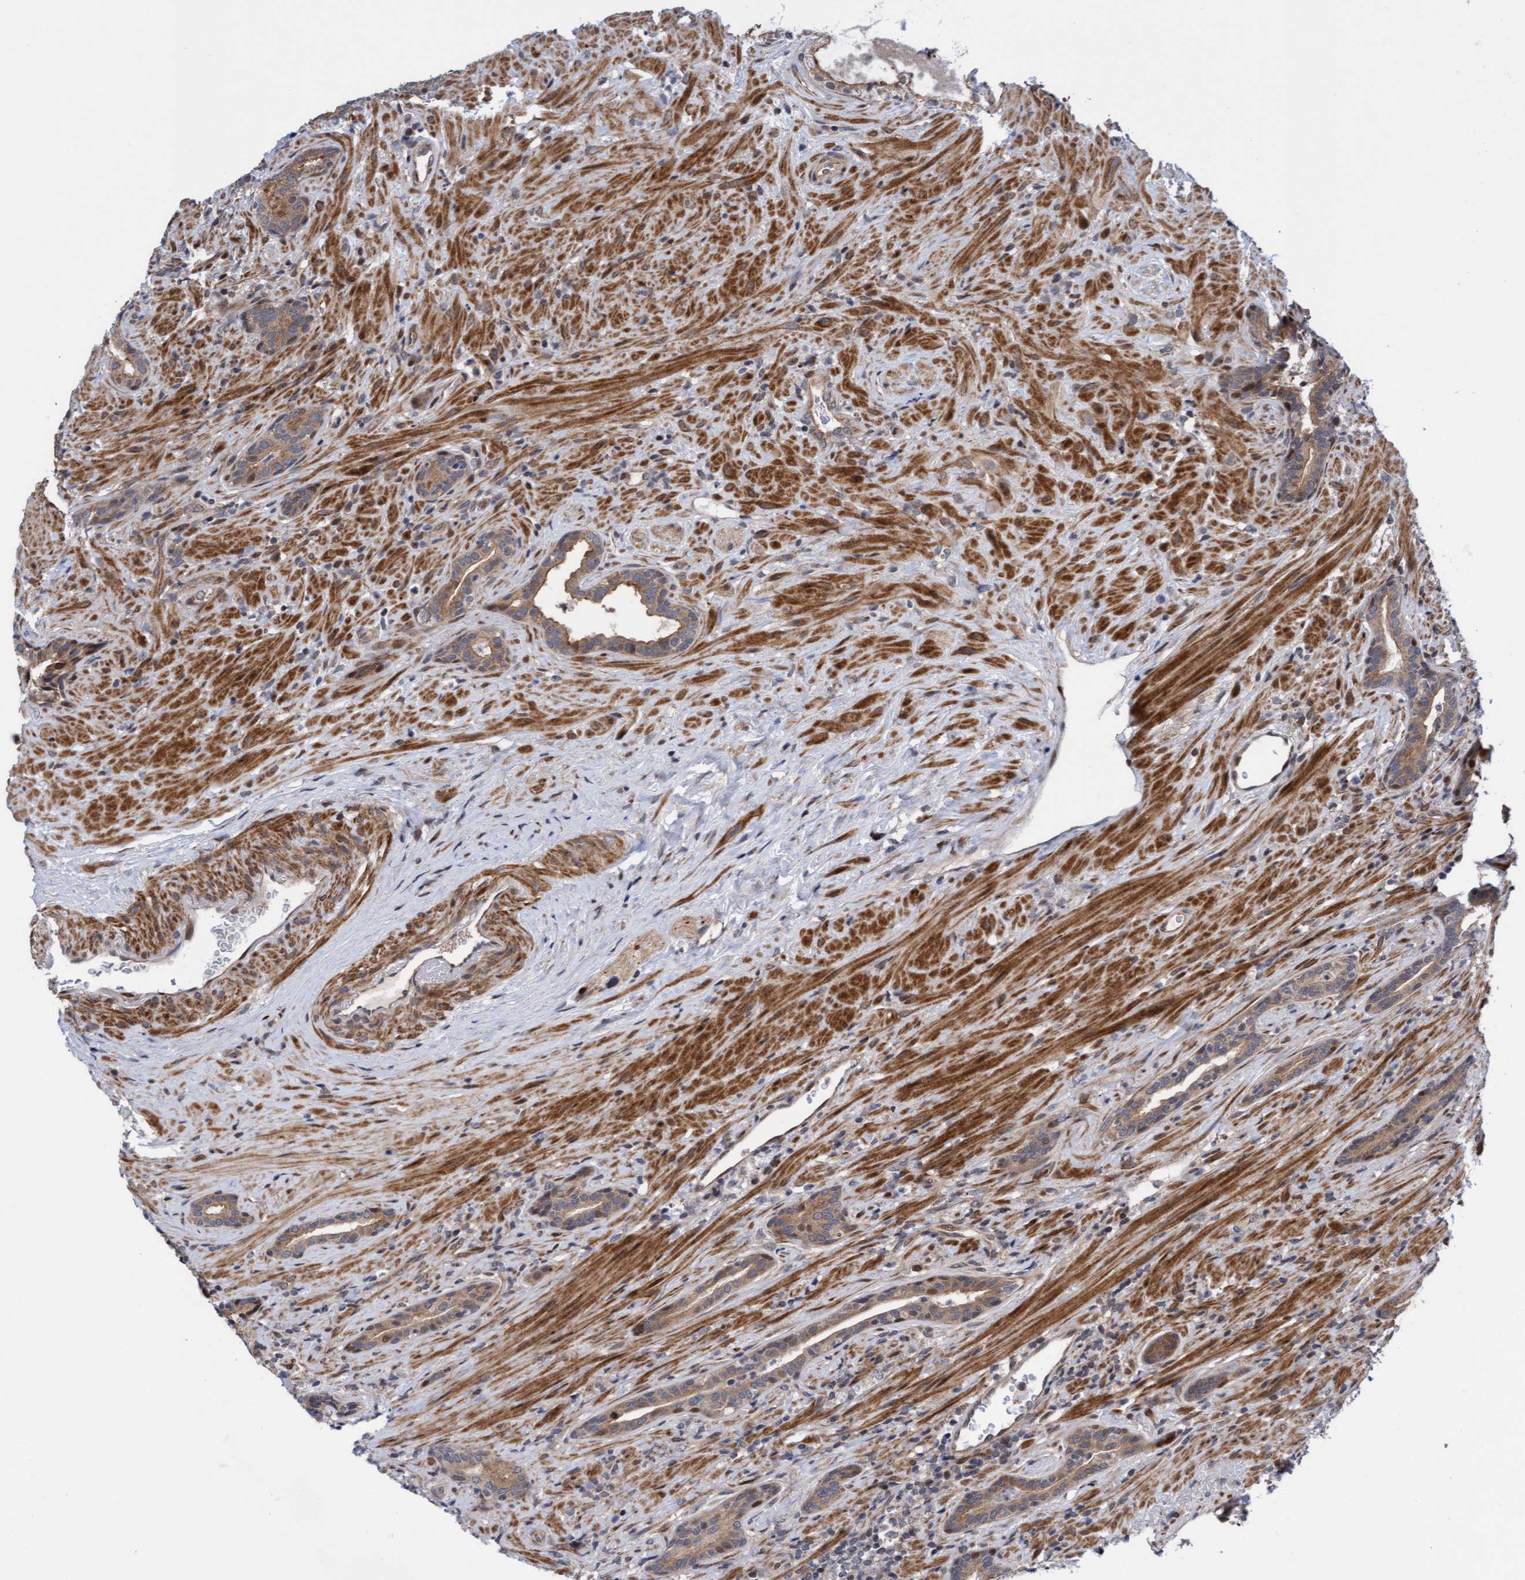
{"staining": {"intensity": "weak", "quantity": ">75%", "location": "cytoplasmic/membranous"}, "tissue": "prostate cancer", "cell_type": "Tumor cells", "image_type": "cancer", "snomed": [{"axis": "morphology", "description": "Adenocarcinoma, High grade"}, {"axis": "topography", "description": "Prostate"}], "caption": "High-power microscopy captured an immunohistochemistry (IHC) image of prostate high-grade adenocarcinoma, revealing weak cytoplasmic/membranous positivity in about >75% of tumor cells.", "gene": "ITFG1", "patient": {"sex": "male", "age": 71}}